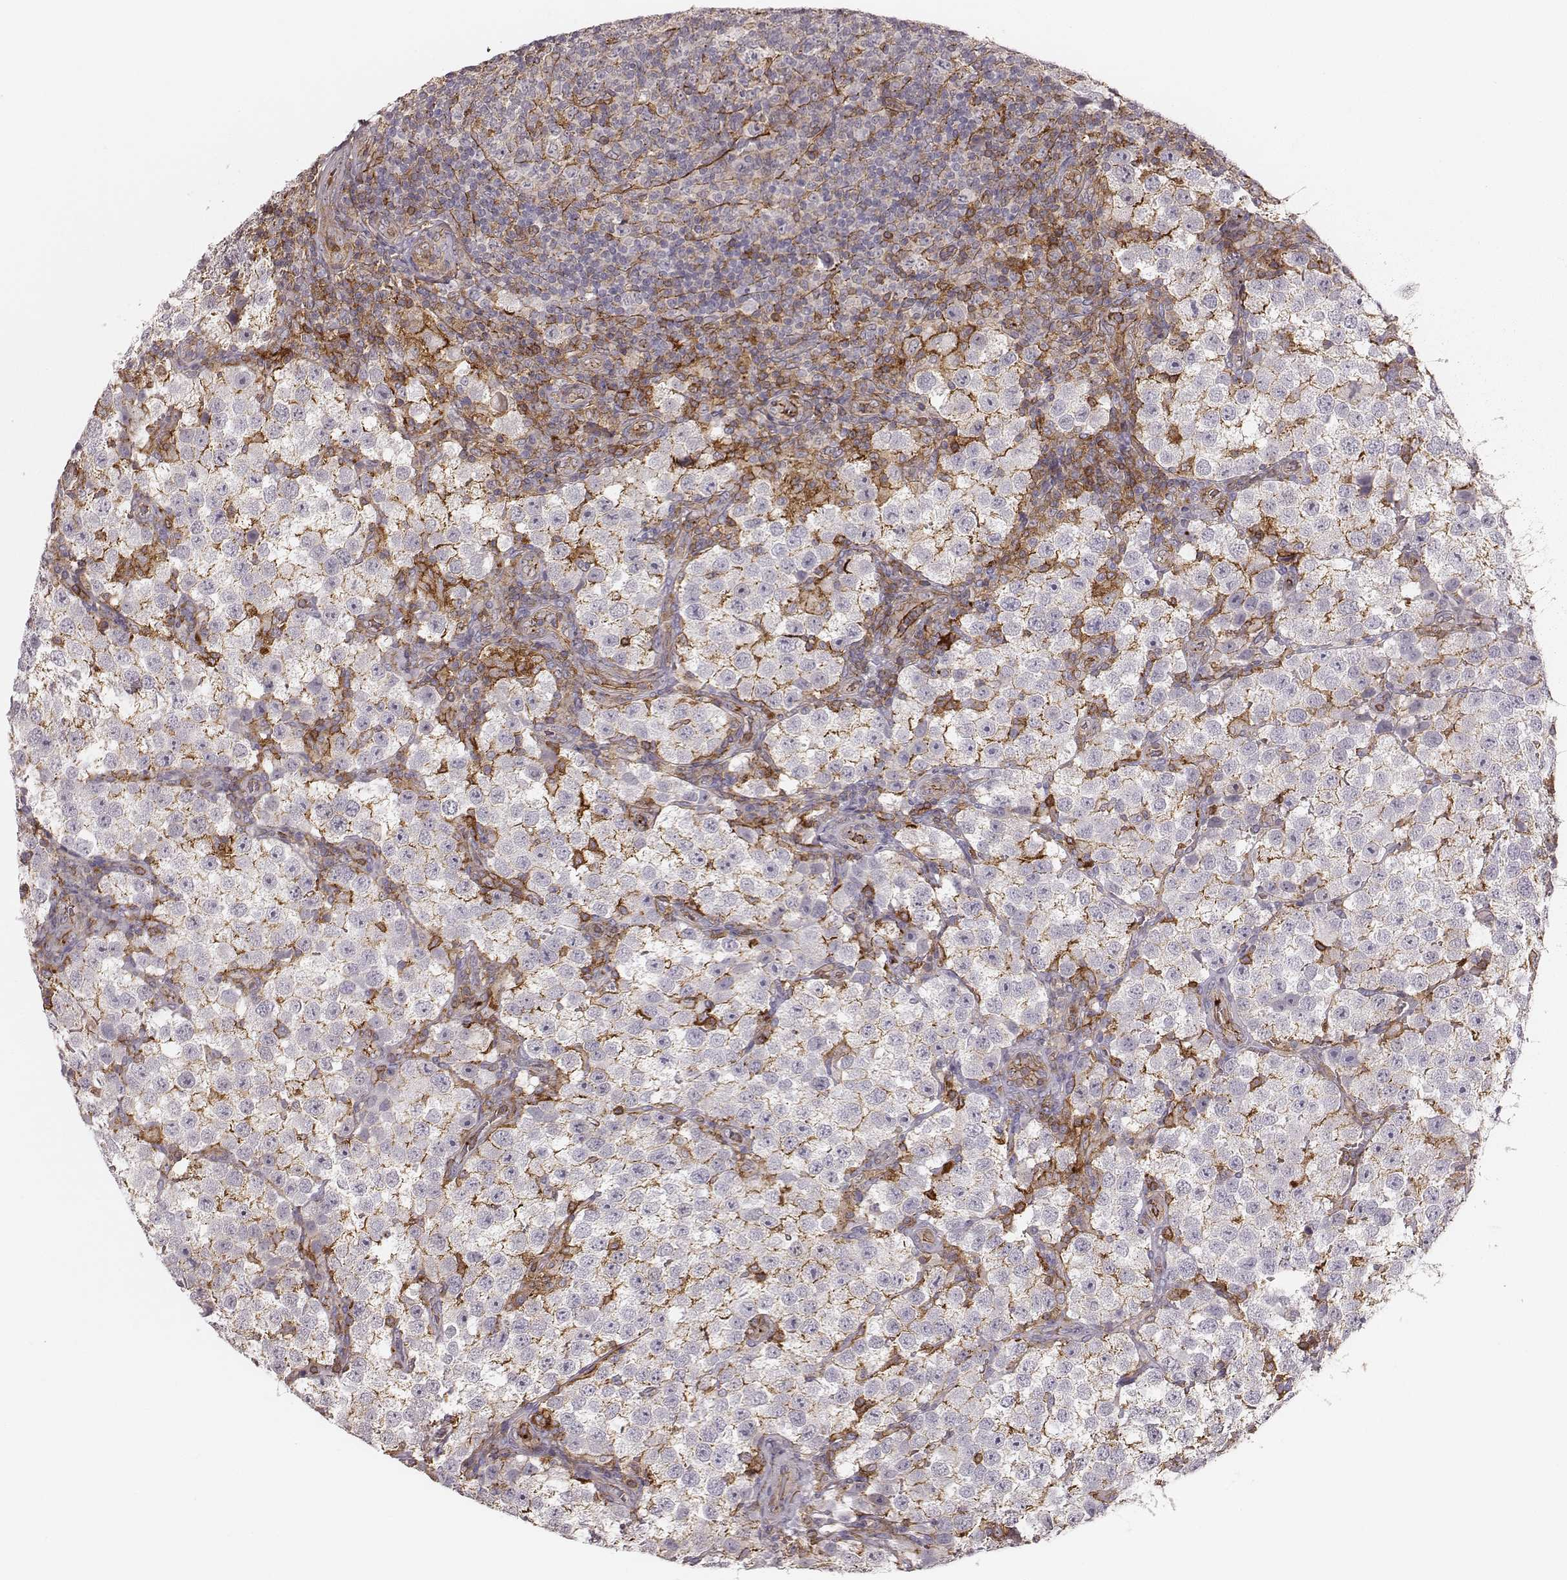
{"staining": {"intensity": "negative", "quantity": "none", "location": "none"}, "tissue": "testis cancer", "cell_type": "Tumor cells", "image_type": "cancer", "snomed": [{"axis": "morphology", "description": "Seminoma, NOS"}, {"axis": "topography", "description": "Testis"}], "caption": "Tumor cells are negative for brown protein staining in testis seminoma.", "gene": "ZYX", "patient": {"sex": "male", "age": 37}}